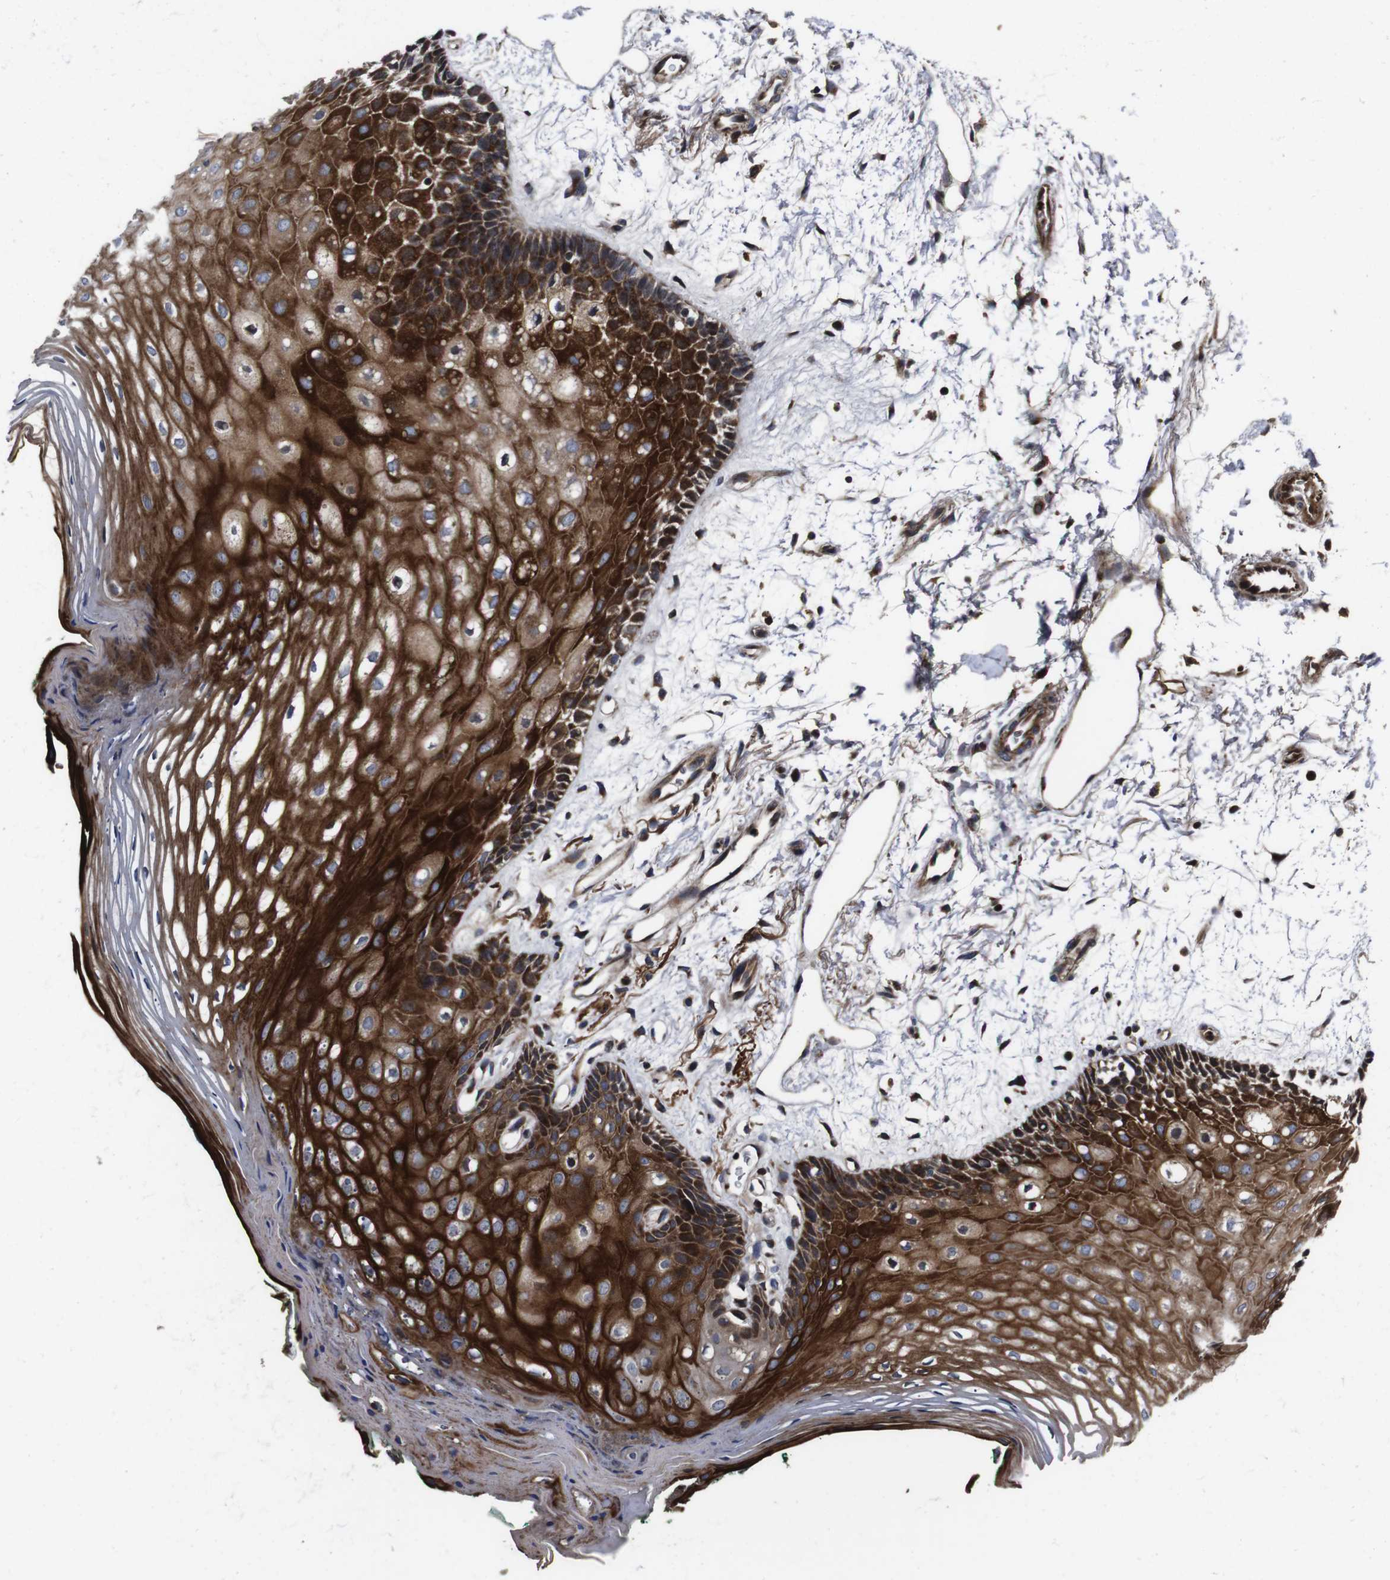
{"staining": {"intensity": "strong", "quantity": ">75%", "location": "cytoplasmic/membranous"}, "tissue": "oral mucosa", "cell_type": "Squamous epithelial cells", "image_type": "normal", "snomed": [{"axis": "morphology", "description": "Normal tissue, NOS"}, {"axis": "topography", "description": "Skeletal muscle"}, {"axis": "topography", "description": "Oral tissue"}, {"axis": "topography", "description": "Peripheral nerve tissue"}], "caption": "DAB immunohistochemical staining of normal human oral mucosa demonstrates strong cytoplasmic/membranous protein expression in approximately >75% of squamous epithelial cells.", "gene": "SMYD3", "patient": {"sex": "female", "age": 84}}